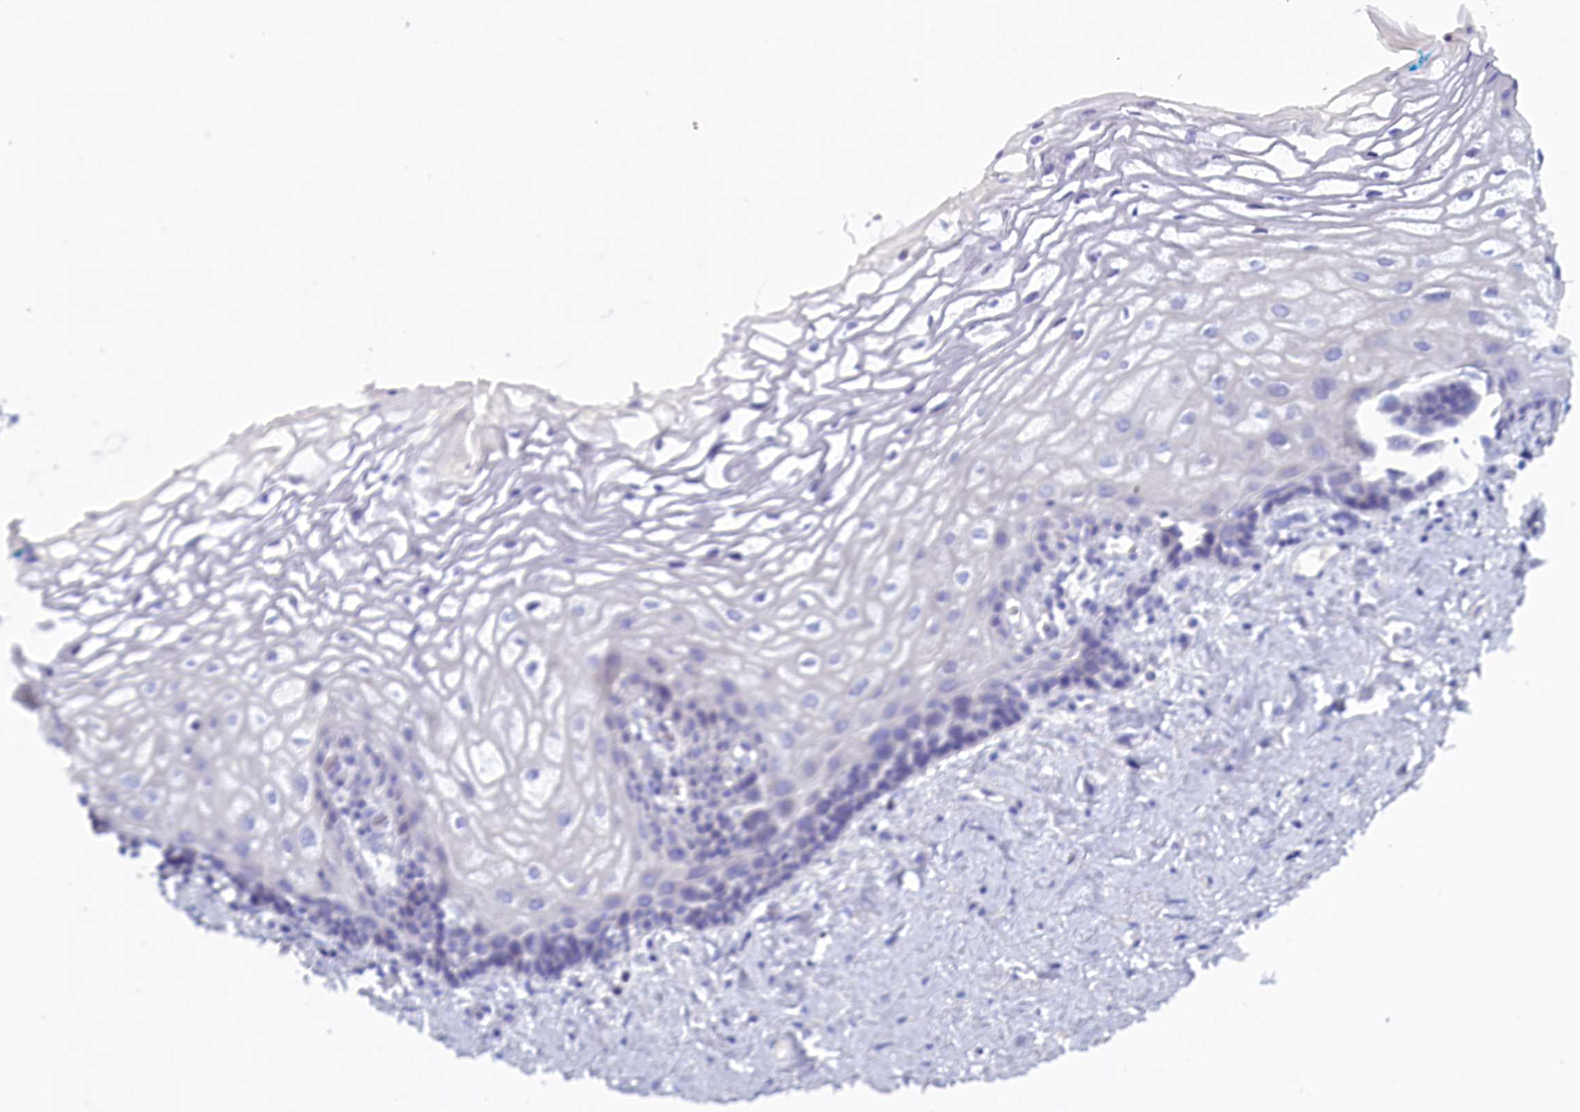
{"staining": {"intensity": "negative", "quantity": "none", "location": "none"}, "tissue": "vagina", "cell_type": "Squamous epithelial cells", "image_type": "normal", "snomed": [{"axis": "morphology", "description": "Normal tissue, NOS"}, {"axis": "morphology", "description": "Adenocarcinoma, NOS"}, {"axis": "topography", "description": "Rectum"}, {"axis": "topography", "description": "Vagina"}], "caption": "DAB (3,3'-diaminobenzidine) immunohistochemical staining of unremarkable vagina demonstrates no significant expression in squamous epithelial cells.", "gene": "ANKRD2", "patient": {"sex": "female", "age": 71}}